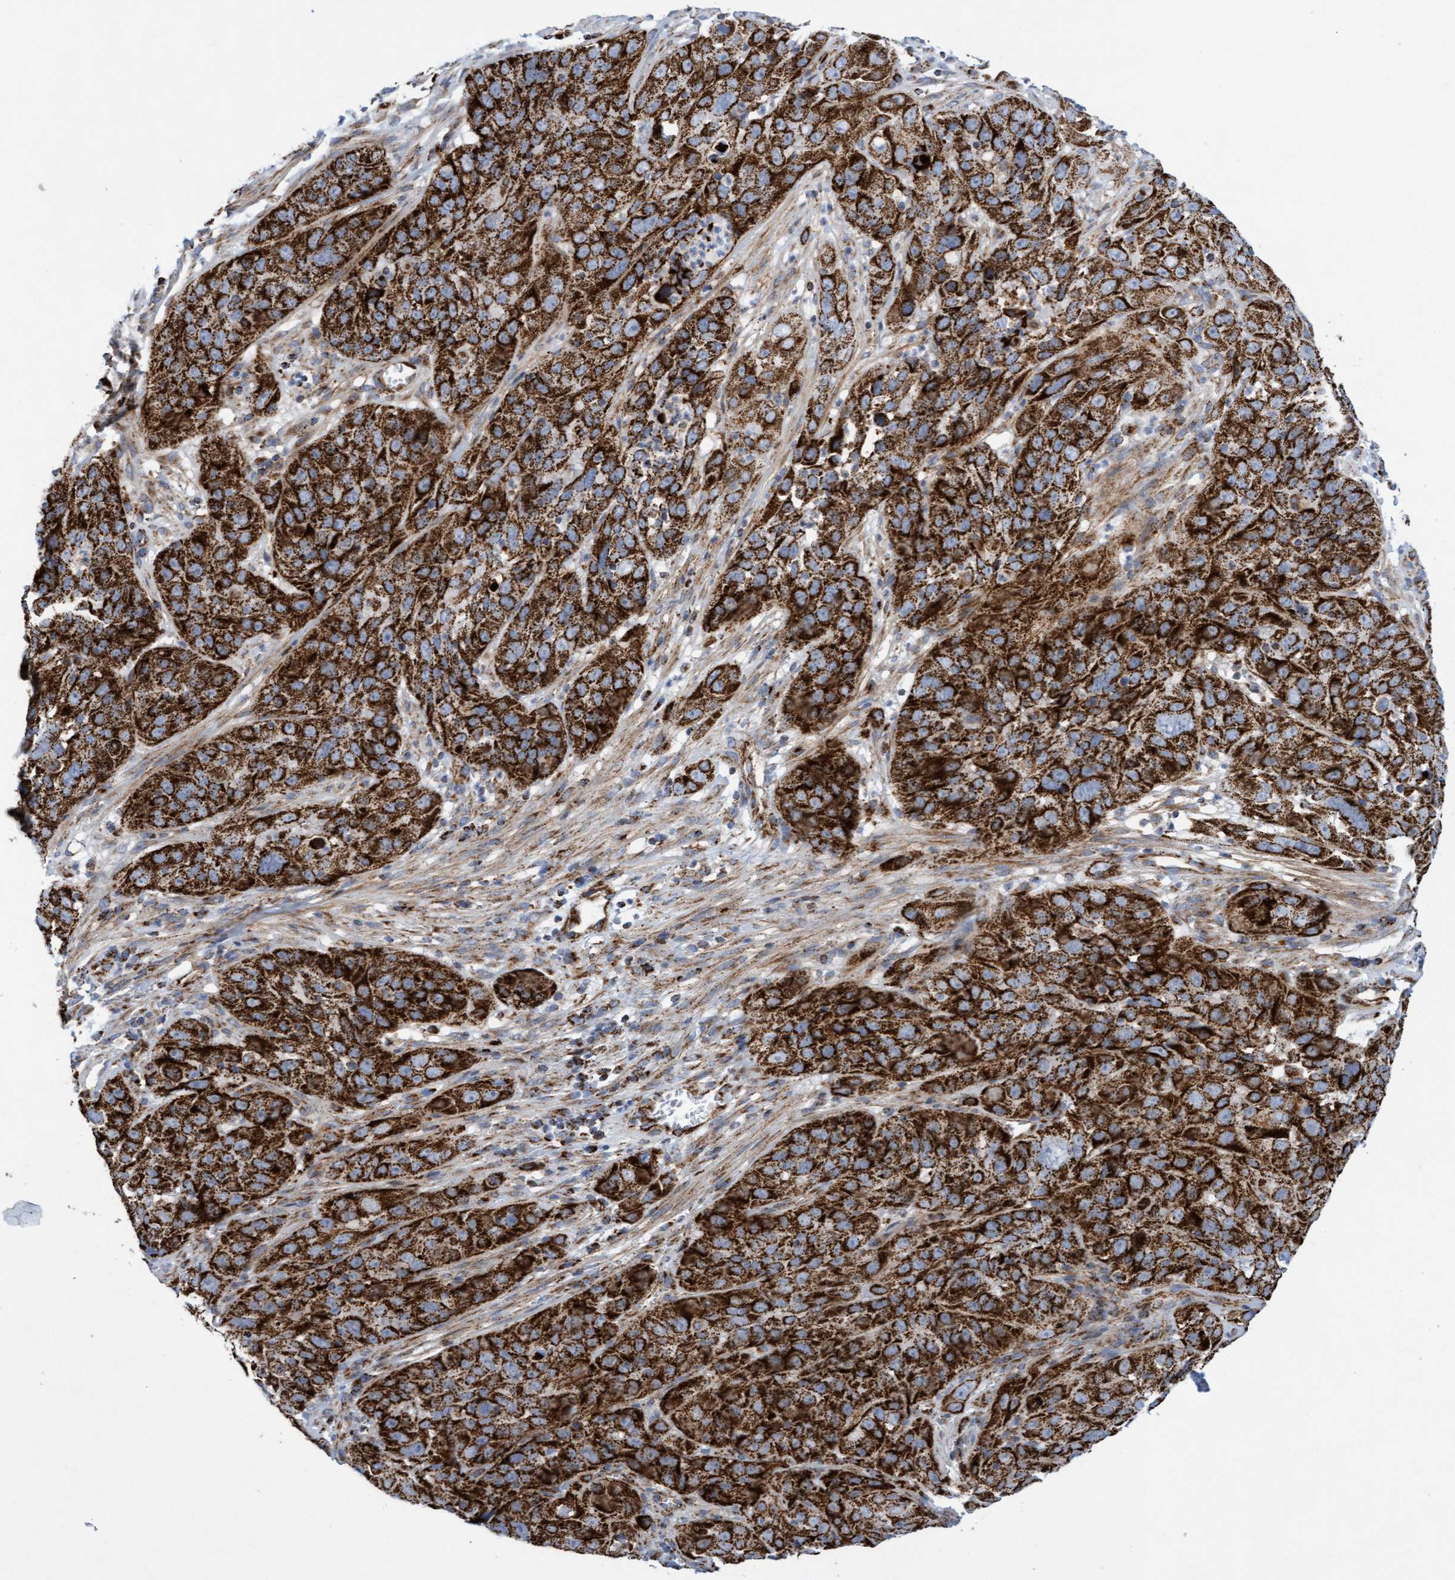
{"staining": {"intensity": "strong", "quantity": ">75%", "location": "cytoplasmic/membranous"}, "tissue": "cervical cancer", "cell_type": "Tumor cells", "image_type": "cancer", "snomed": [{"axis": "morphology", "description": "Squamous cell carcinoma, NOS"}, {"axis": "topography", "description": "Cervix"}], "caption": "DAB immunohistochemical staining of human squamous cell carcinoma (cervical) demonstrates strong cytoplasmic/membranous protein positivity in approximately >75% of tumor cells.", "gene": "GGTA1", "patient": {"sex": "female", "age": 32}}